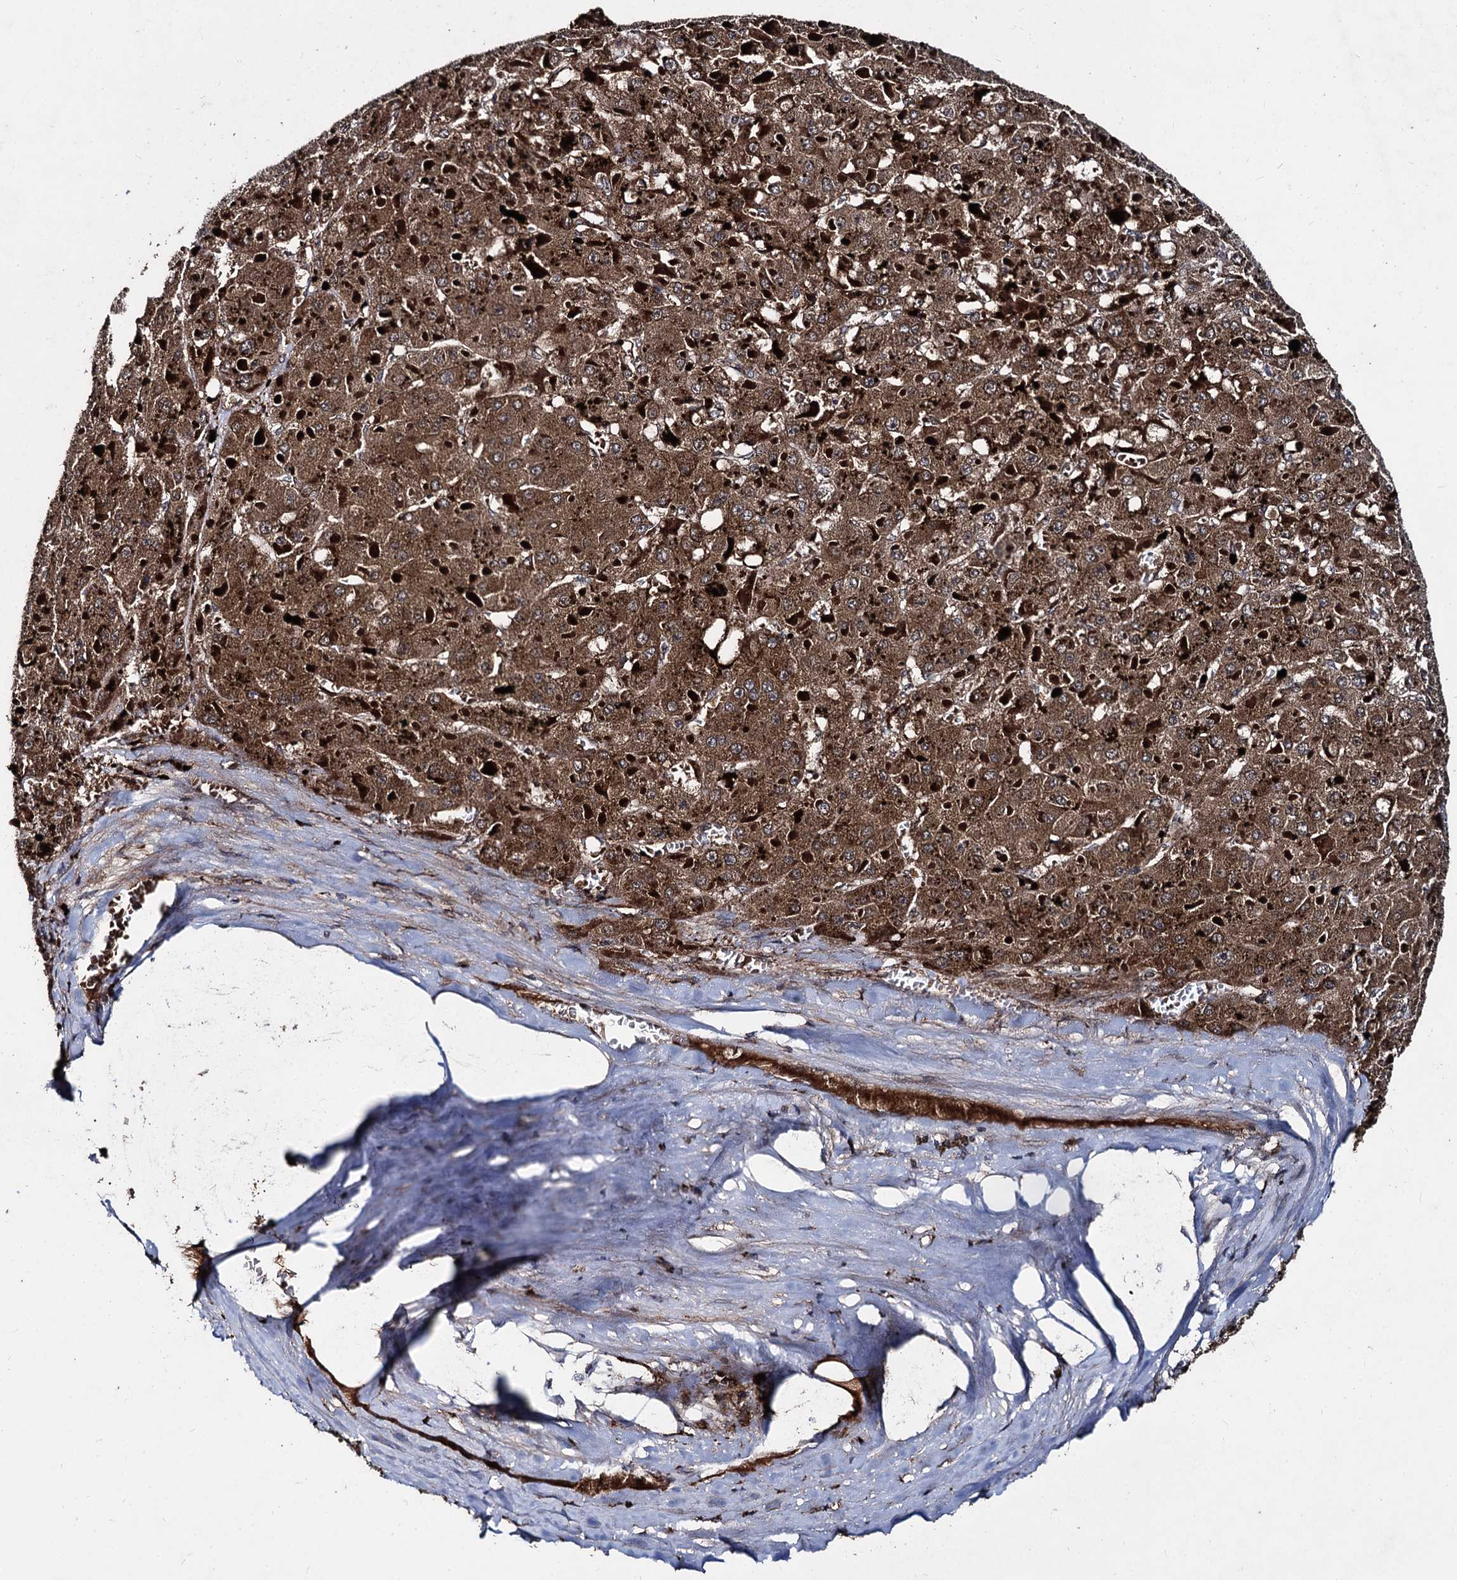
{"staining": {"intensity": "strong", "quantity": ">75%", "location": "cytoplasmic/membranous"}, "tissue": "liver cancer", "cell_type": "Tumor cells", "image_type": "cancer", "snomed": [{"axis": "morphology", "description": "Carcinoma, Hepatocellular, NOS"}, {"axis": "topography", "description": "Liver"}], "caption": "Tumor cells show strong cytoplasmic/membranous positivity in approximately >75% of cells in hepatocellular carcinoma (liver). Immunohistochemistry (ihc) stains the protein in brown and the nuclei are stained blue.", "gene": "BCL2L2", "patient": {"sex": "female", "age": 73}}